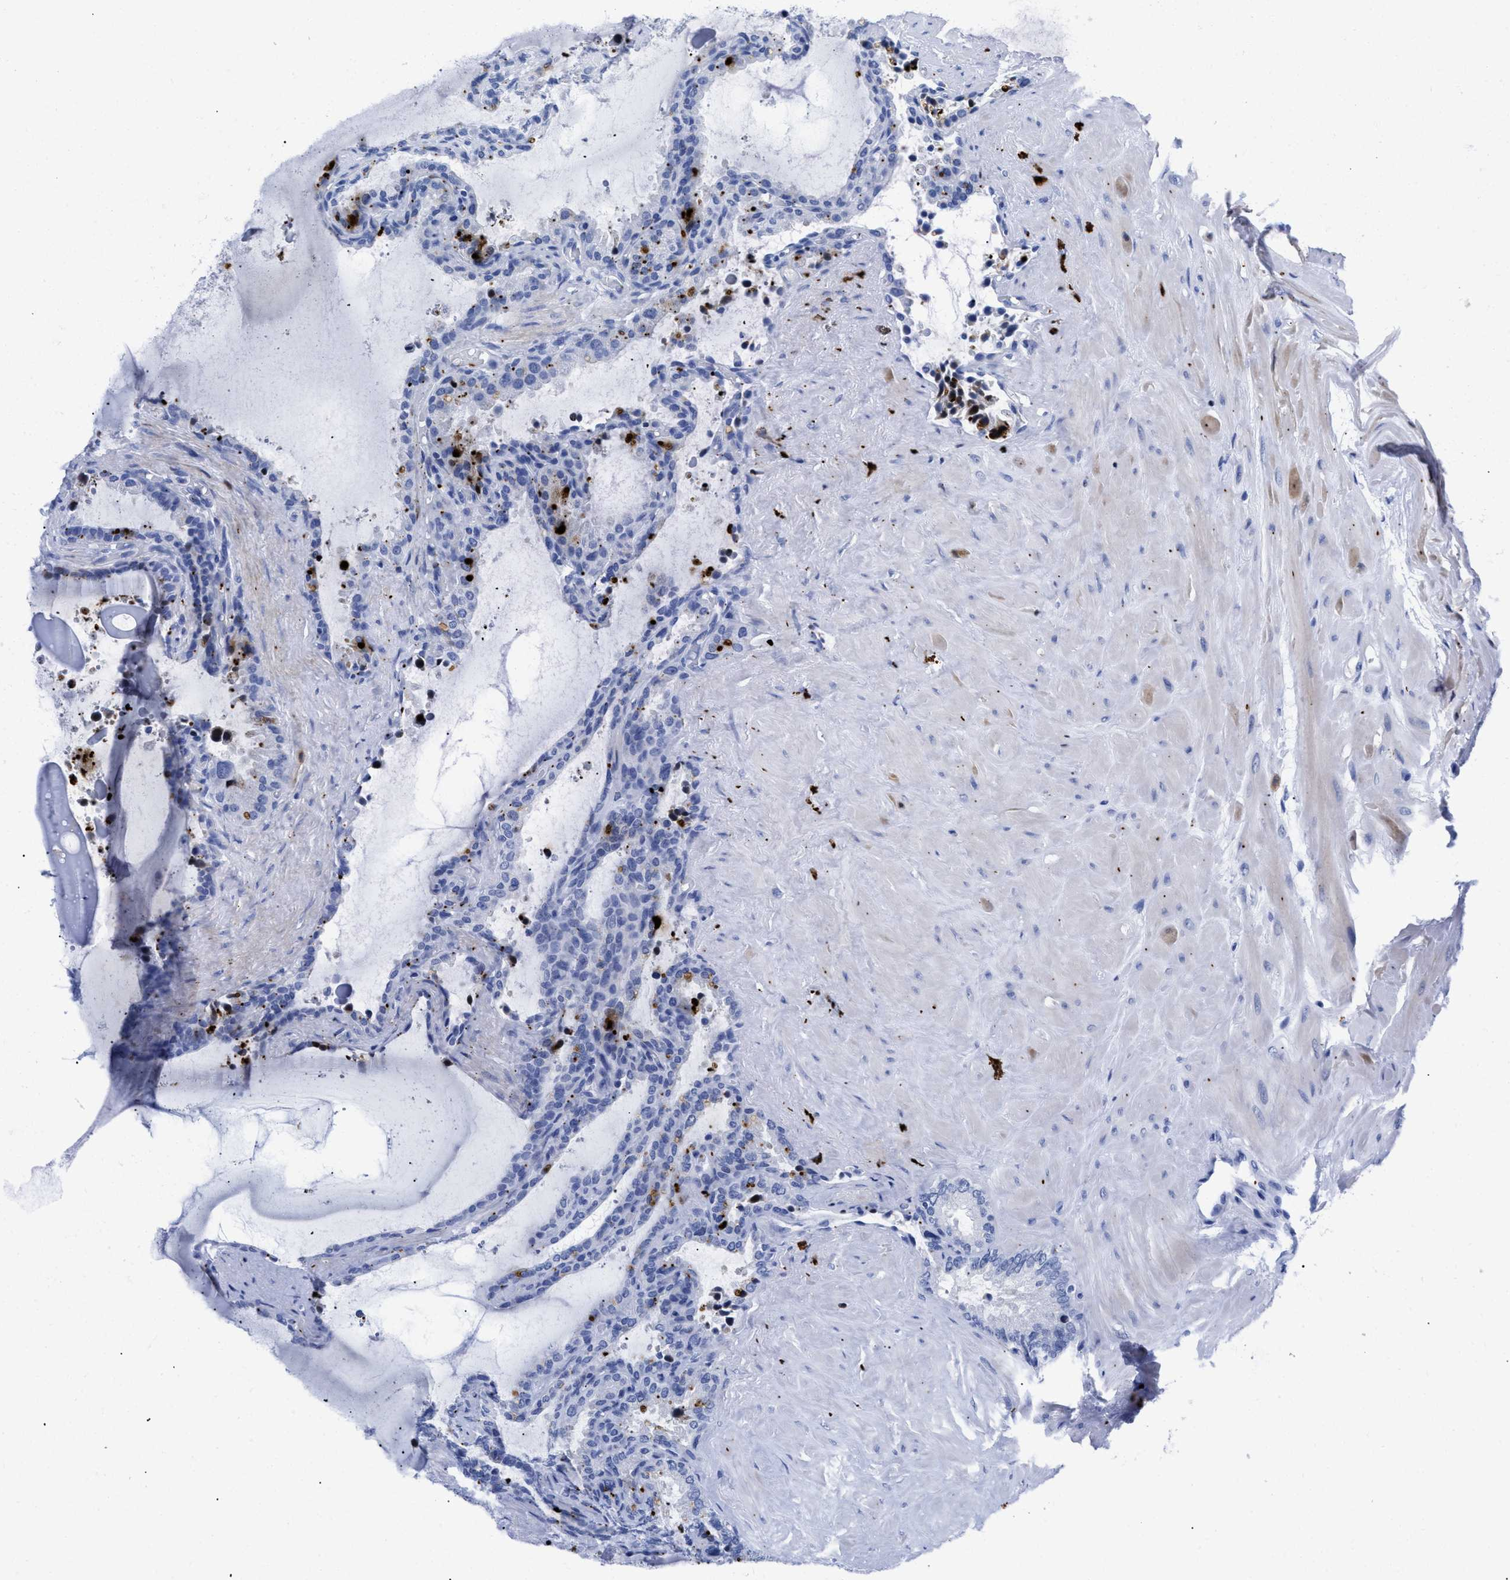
{"staining": {"intensity": "negative", "quantity": "none", "location": "none"}, "tissue": "seminal vesicle", "cell_type": "Glandular cells", "image_type": "normal", "snomed": [{"axis": "morphology", "description": "Normal tissue, NOS"}, {"axis": "topography", "description": "Seminal veicle"}], "caption": "An image of seminal vesicle stained for a protein reveals no brown staining in glandular cells. (Brightfield microscopy of DAB (3,3'-diaminobenzidine) immunohistochemistry at high magnification).", "gene": "TREML1", "patient": {"sex": "male", "age": 46}}